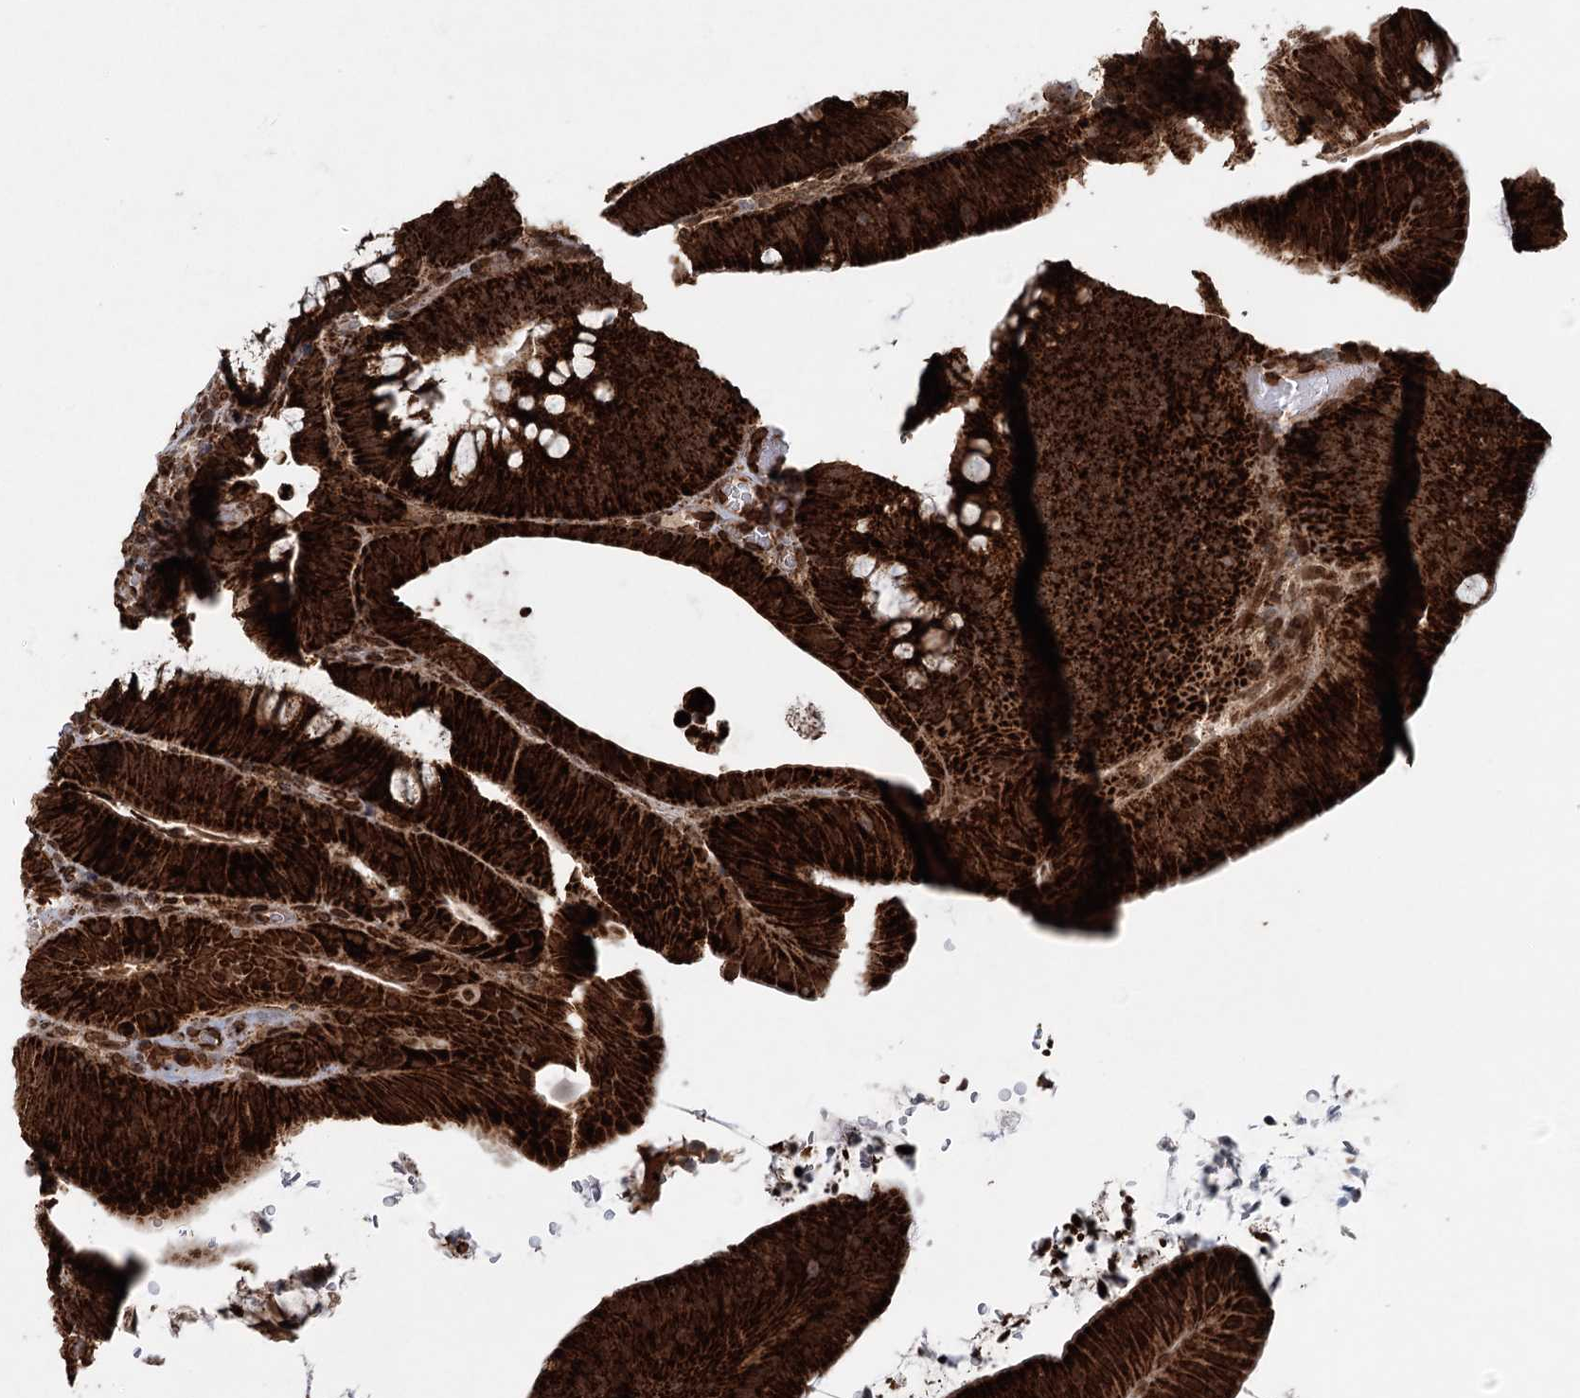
{"staining": {"intensity": "strong", "quantity": ">75%", "location": "cytoplasmic/membranous"}, "tissue": "colorectal cancer", "cell_type": "Tumor cells", "image_type": "cancer", "snomed": [{"axis": "morphology", "description": "Normal tissue, NOS"}, {"axis": "topography", "description": "Colon"}], "caption": "Colorectal cancer stained with a protein marker exhibits strong staining in tumor cells.", "gene": "BCKDHA", "patient": {"sex": "female", "age": 82}}